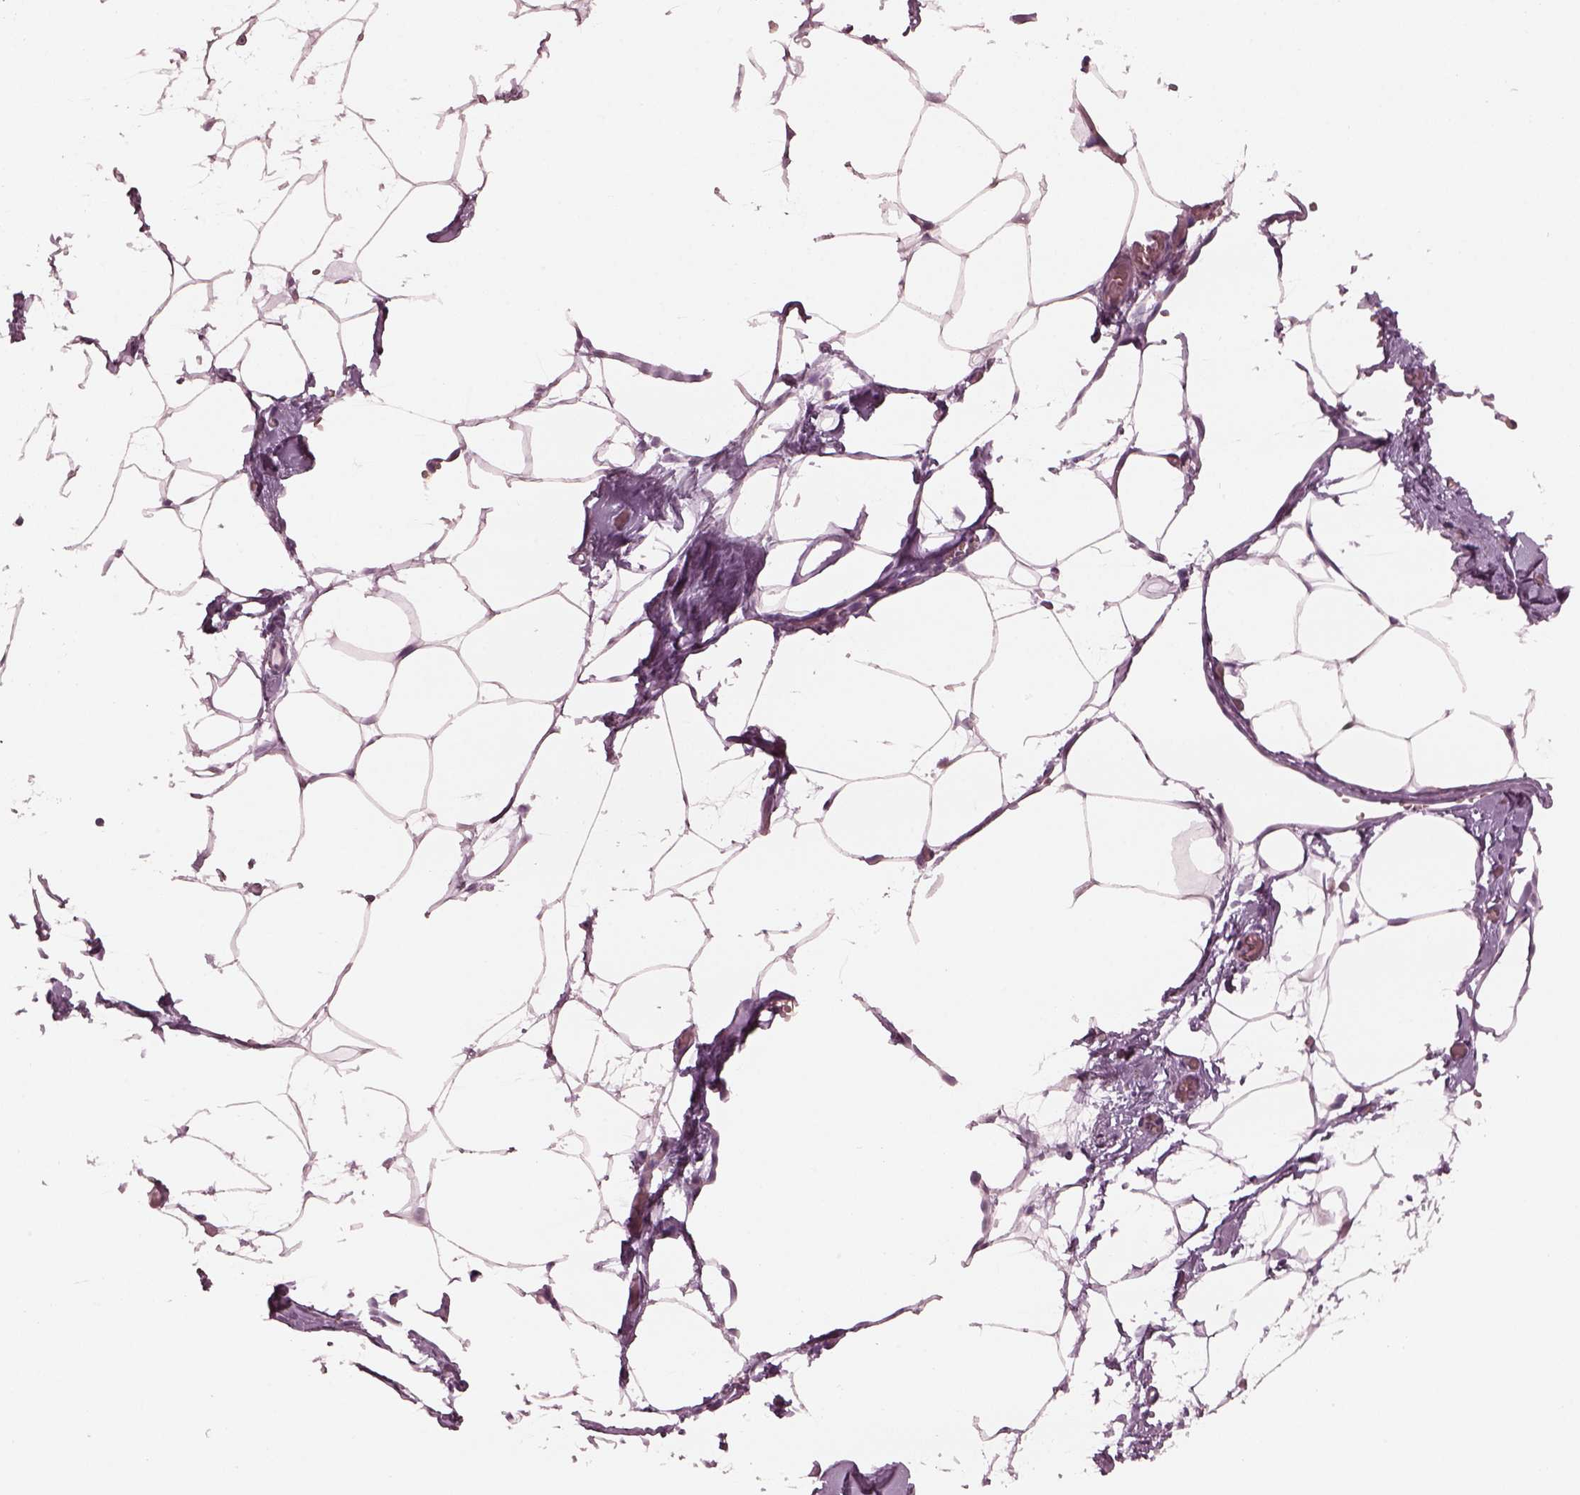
{"staining": {"intensity": "negative", "quantity": "none", "location": "none"}, "tissue": "adipose tissue", "cell_type": "Adipocytes", "image_type": "normal", "snomed": [{"axis": "morphology", "description": "Normal tissue, NOS"}, {"axis": "topography", "description": "Adipose tissue"}], "caption": "There is no significant staining in adipocytes of adipose tissue.", "gene": "C2orf81", "patient": {"sex": "male", "age": 57}}